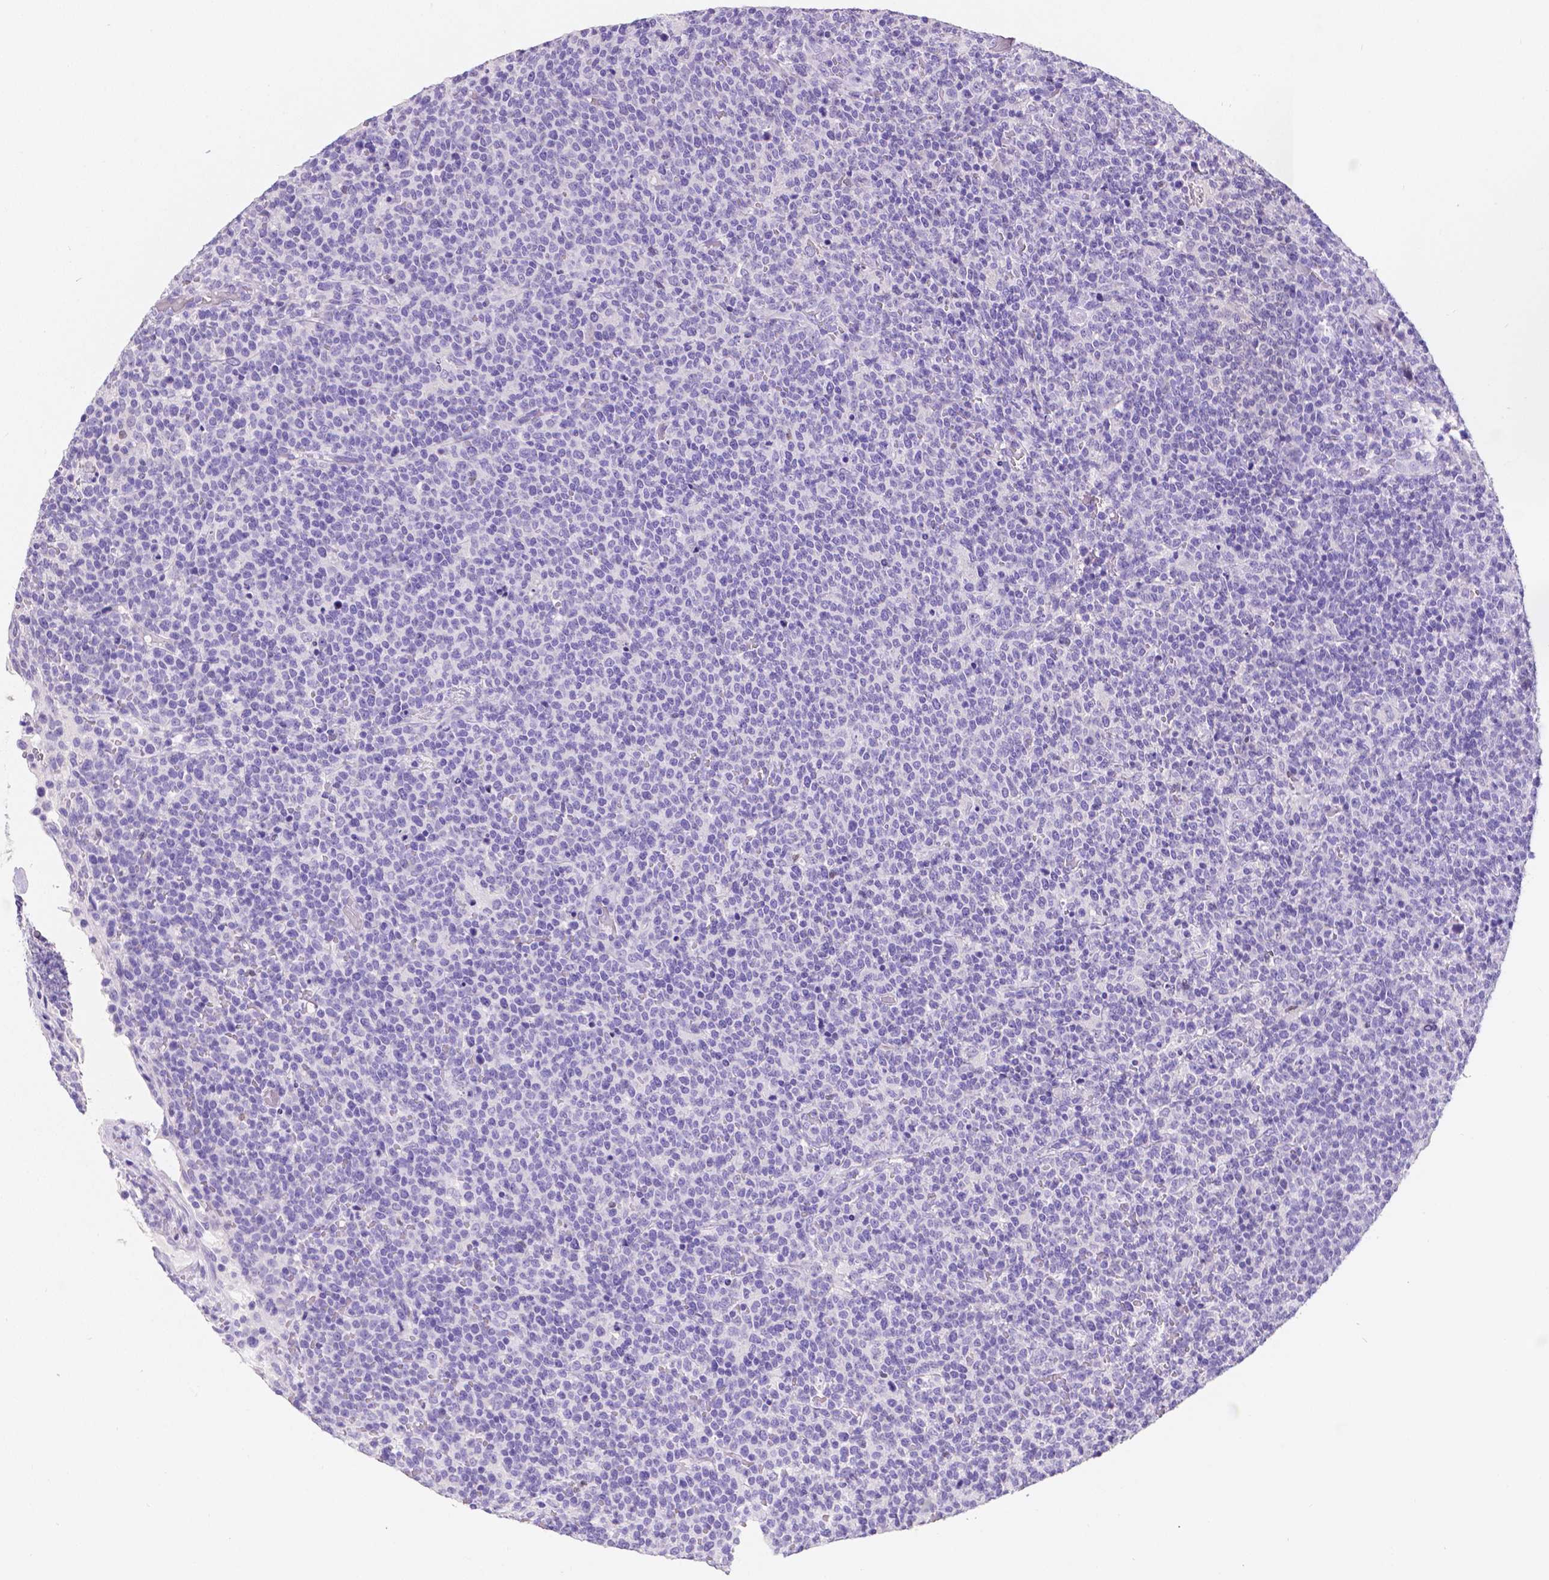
{"staining": {"intensity": "negative", "quantity": "none", "location": "none"}, "tissue": "lymphoma", "cell_type": "Tumor cells", "image_type": "cancer", "snomed": [{"axis": "morphology", "description": "Malignant lymphoma, non-Hodgkin's type, High grade"}, {"axis": "topography", "description": "Lymph node"}], "caption": "Immunohistochemistry (IHC) image of neoplastic tissue: human lymphoma stained with DAB exhibits no significant protein staining in tumor cells.", "gene": "SATB2", "patient": {"sex": "male", "age": 61}}